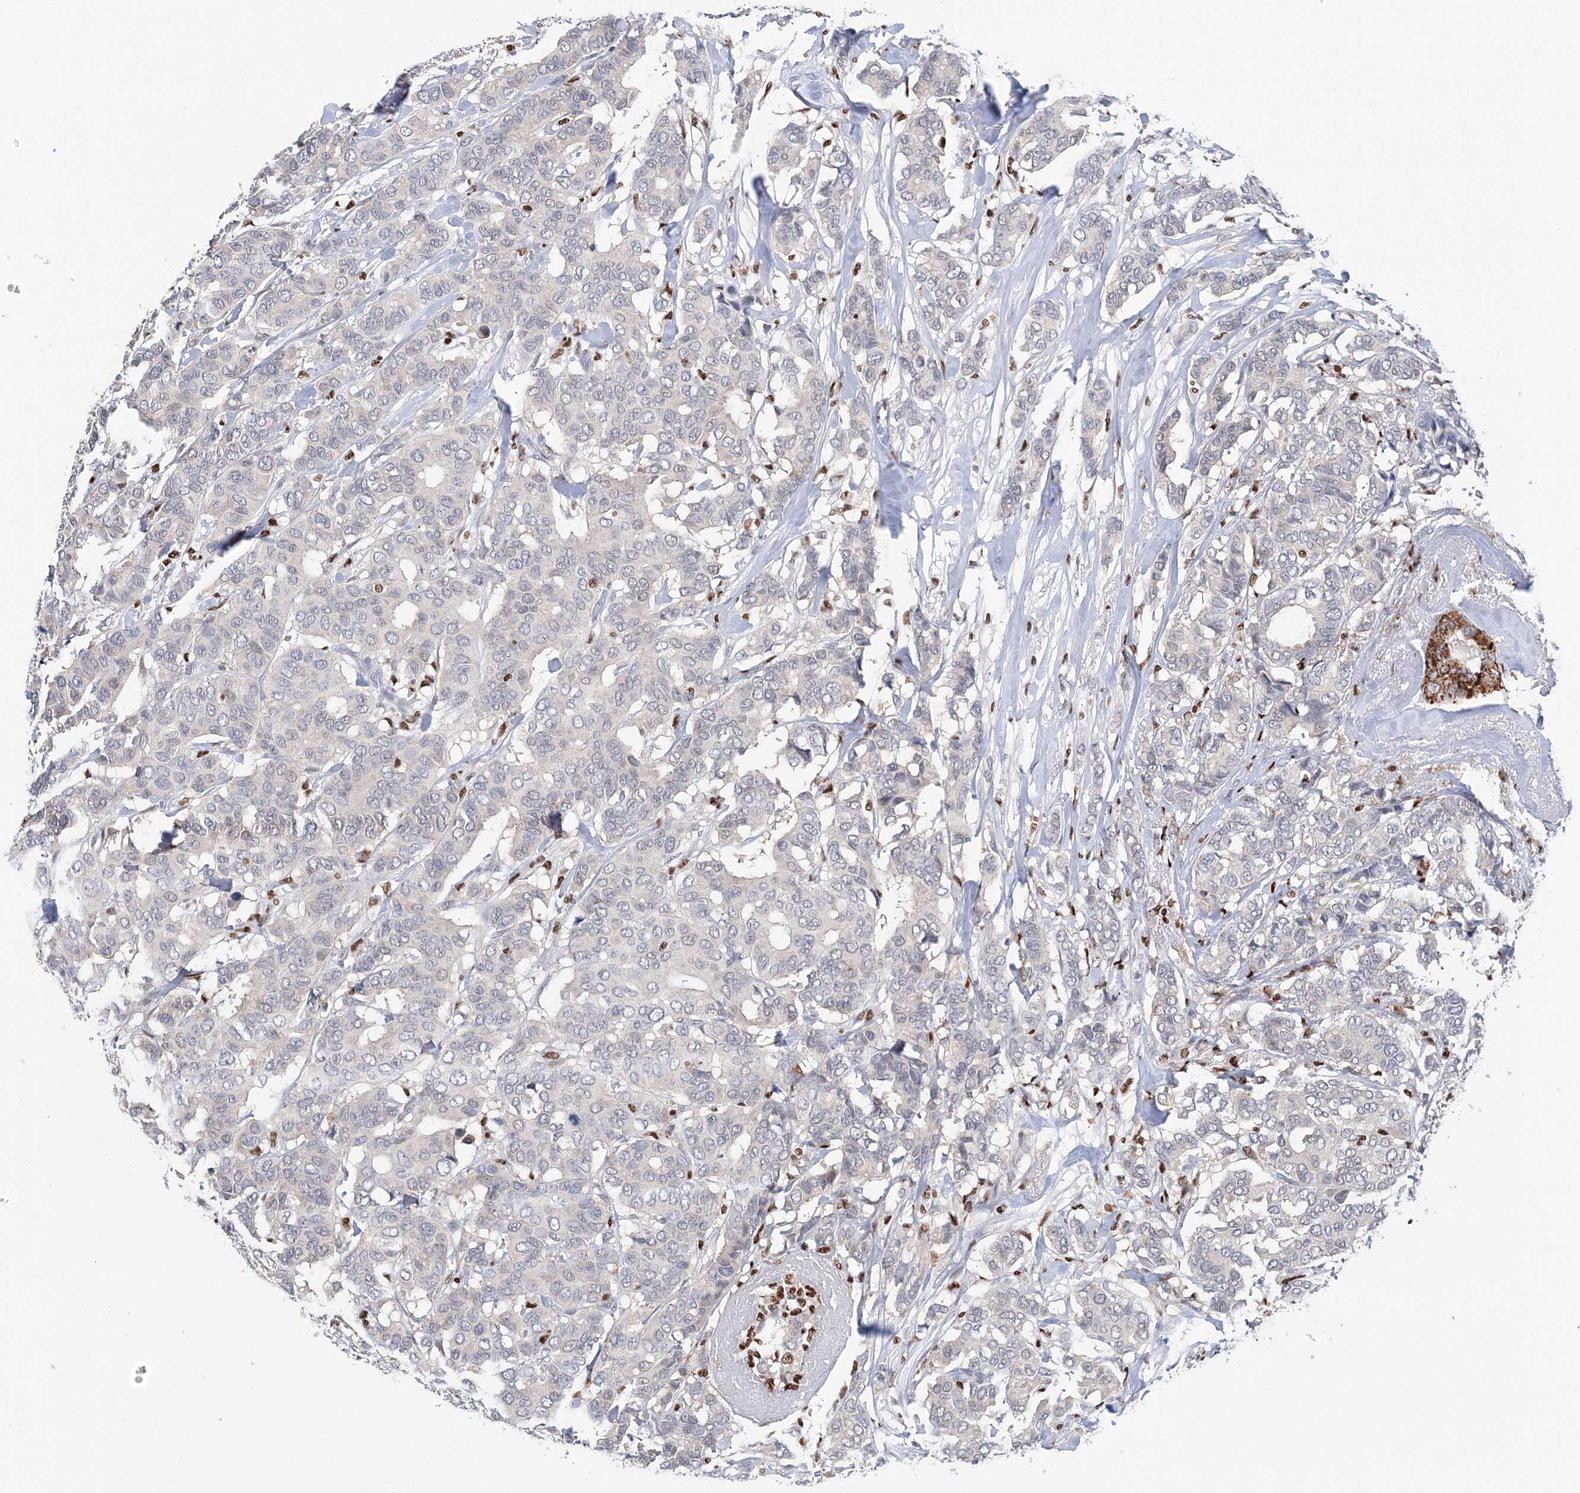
{"staining": {"intensity": "negative", "quantity": "none", "location": "none"}, "tissue": "breast cancer", "cell_type": "Tumor cells", "image_type": "cancer", "snomed": [{"axis": "morphology", "description": "Duct carcinoma"}, {"axis": "topography", "description": "Breast"}], "caption": "Image shows no protein positivity in tumor cells of breast cancer tissue.", "gene": "NIT2", "patient": {"sex": "female", "age": 87}}